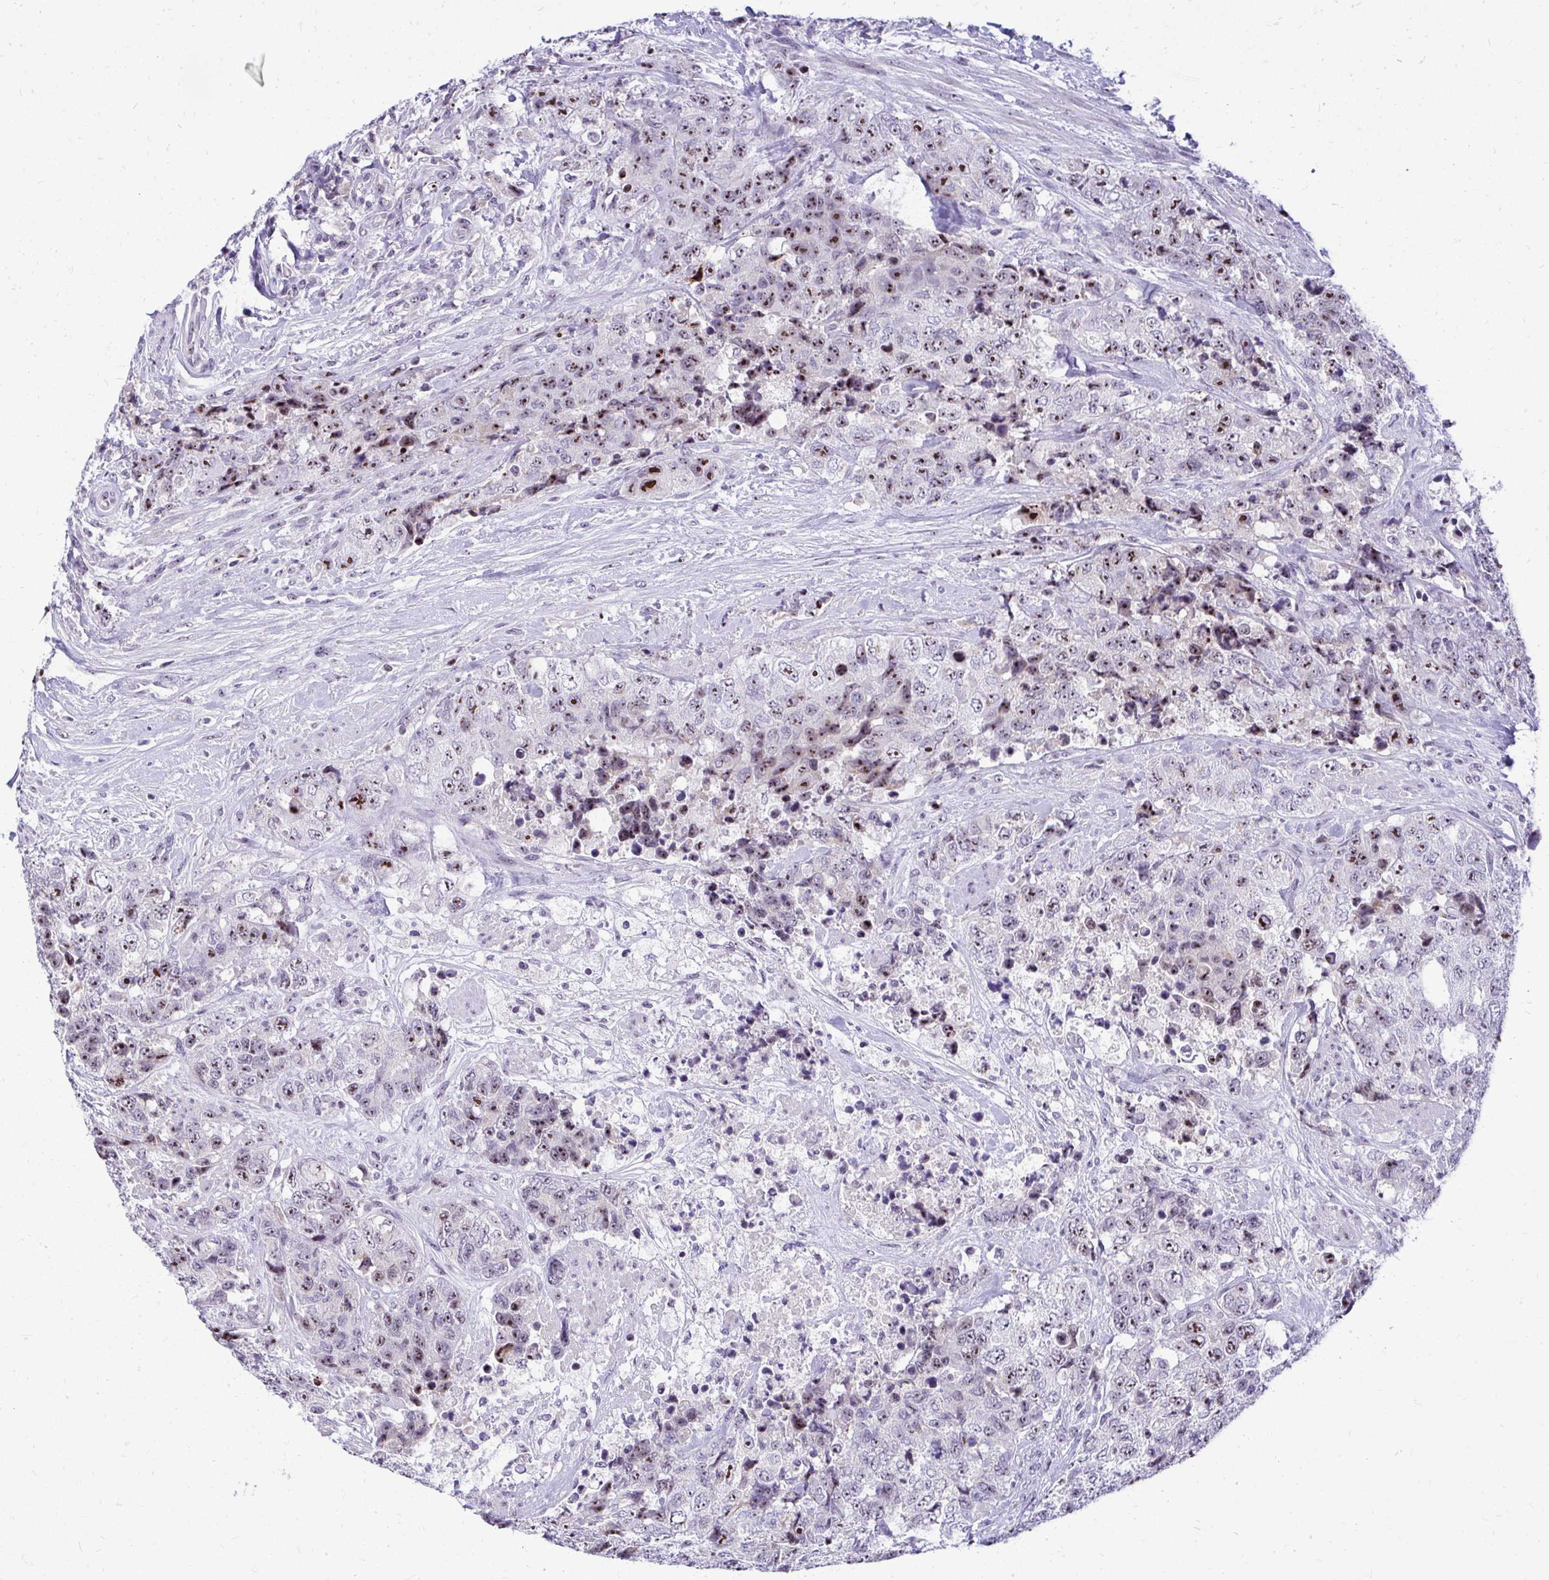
{"staining": {"intensity": "moderate", "quantity": "25%-75%", "location": "nuclear"}, "tissue": "urothelial cancer", "cell_type": "Tumor cells", "image_type": "cancer", "snomed": [{"axis": "morphology", "description": "Urothelial carcinoma, High grade"}, {"axis": "topography", "description": "Urinary bladder"}], "caption": "A histopathology image of human high-grade urothelial carcinoma stained for a protein shows moderate nuclear brown staining in tumor cells.", "gene": "NIFK", "patient": {"sex": "female", "age": 78}}